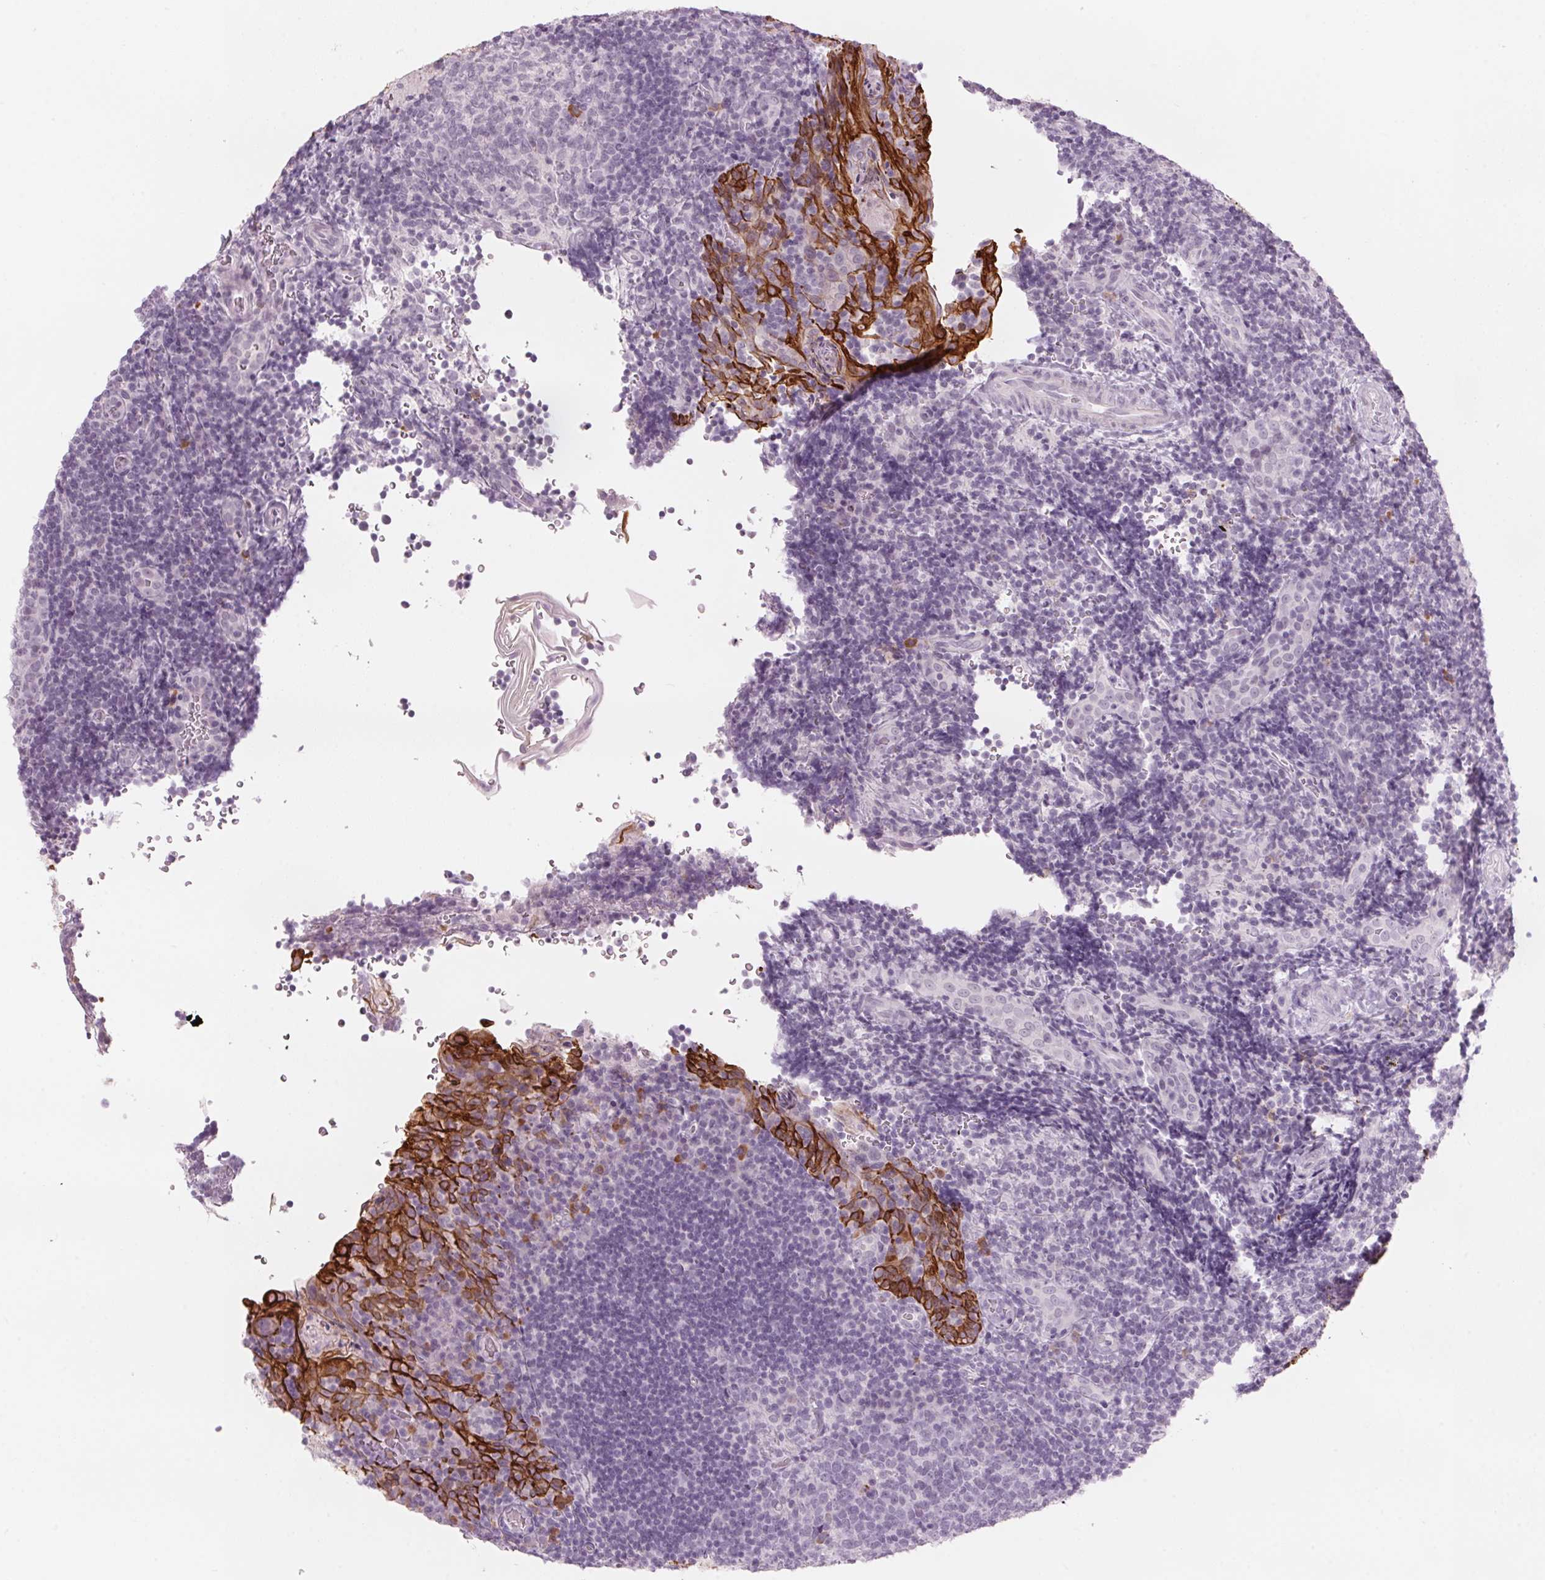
{"staining": {"intensity": "negative", "quantity": "none", "location": "none"}, "tissue": "tonsil", "cell_type": "Germinal center cells", "image_type": "normal", "snomed": [{"axis": "morphology", "description": "Normal tissue, NOS"}, {"axis": "topography", "description": "Tonsil"}], "caption": "Unremarkable tonsil was stained to show a protein in brown. There is no significant expression in germinal center cells. (Brightfield microscopy of DAB (3,3'-diaminobenzidine) immunohistochemistry at high magnification).", "gene": "SCTR", "patient": {"sex": "male", "age": 17}}